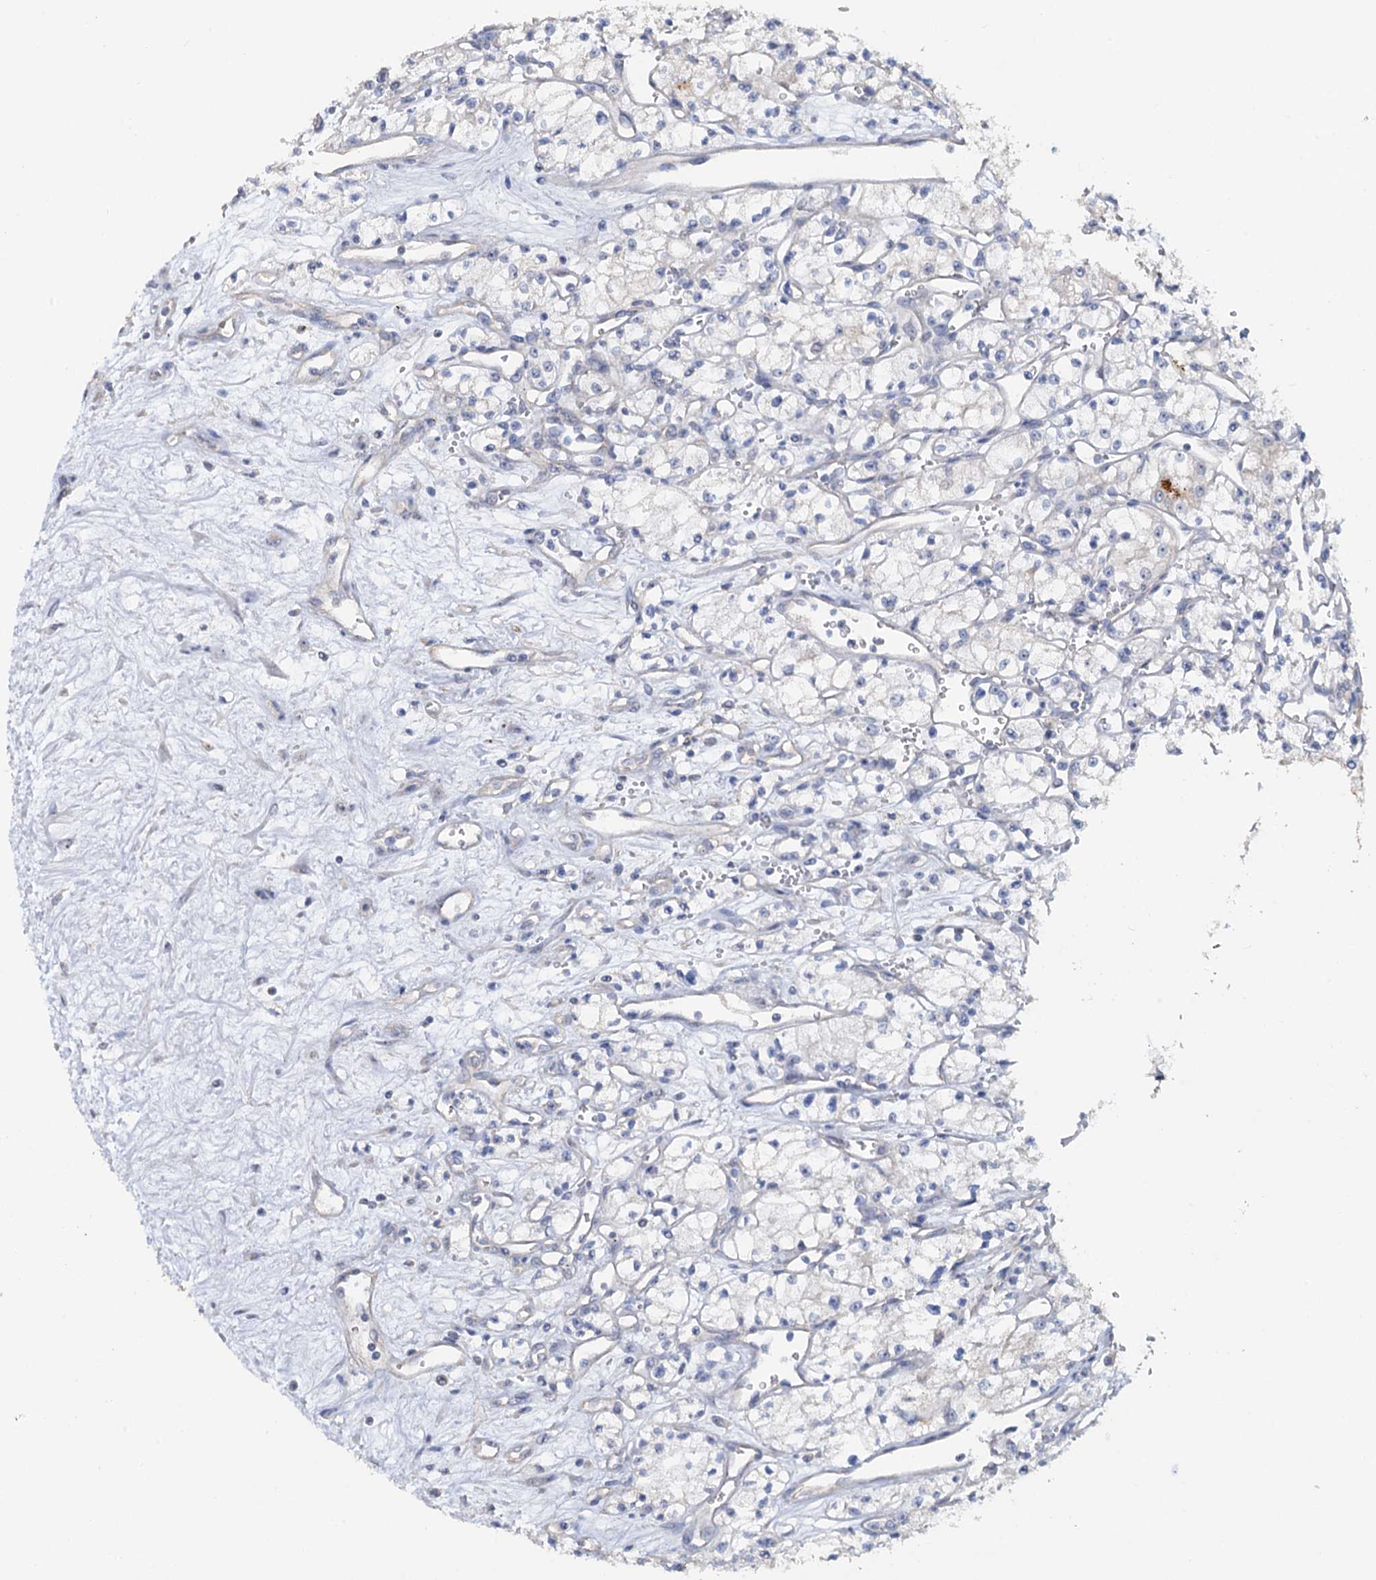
{"staining": {"intensity": "negative", "quantity": "none", "location": "none"}, "tissue": "renal cancer", "cell_type": "Tumor cells", "image_type": "cancer", "snomed": [{"axis": "morphology", "description": "Adenocarcinoma, NOS"}, {"axis": "topography", "description": "Kidney"}], "caption": "IHC histopathology image of adenocarcinoma (renal) stained for a protein (brown), which displays no staining in tumor cells. Nuclei are stained in blue.", "gene": "C2CD3", "patient": {"sex": "male", "age": 59}}